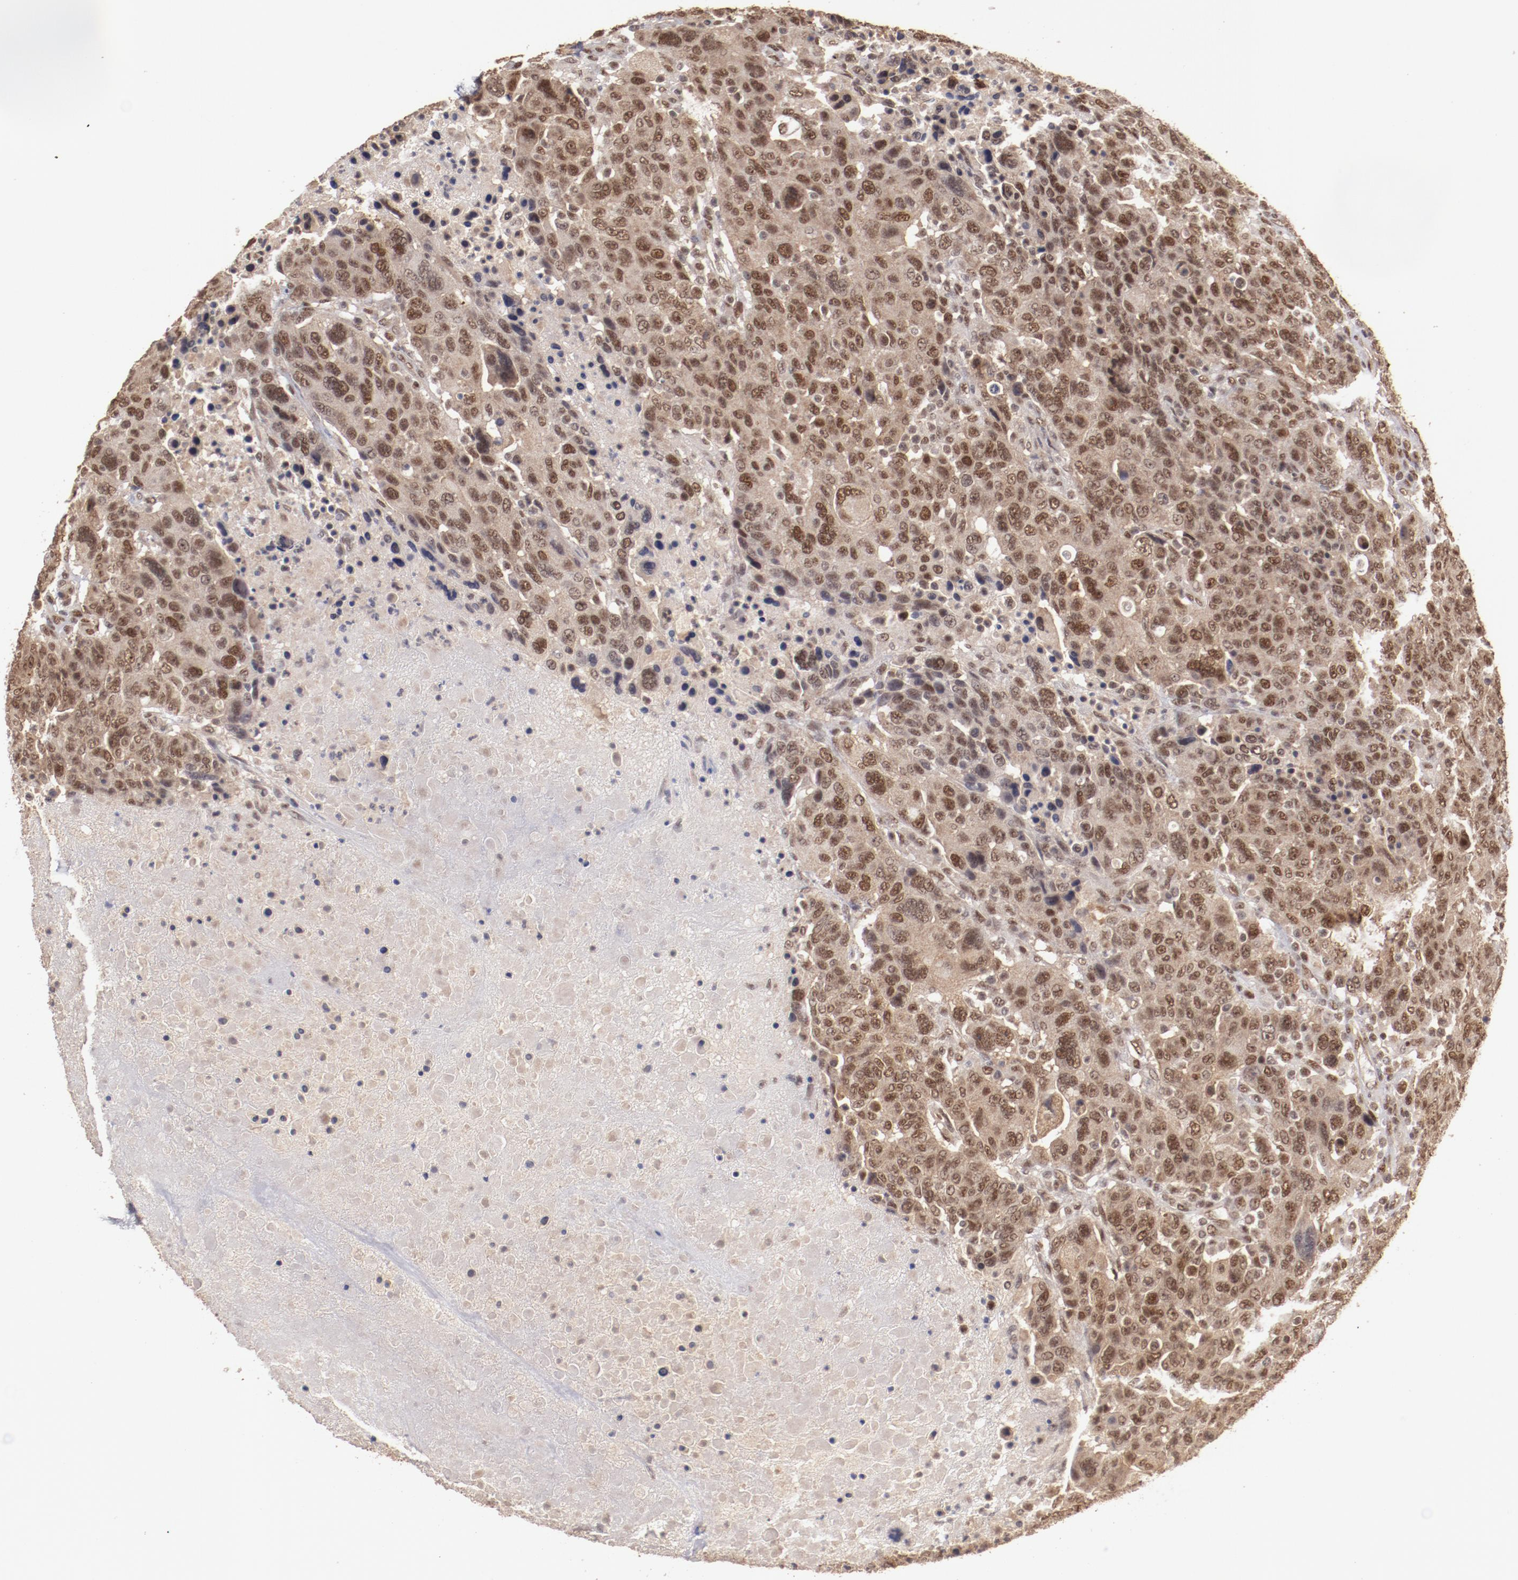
{"staining": {"intensity": "moderate", "quantity": ">75%", "location": "cytoplasmic/membranous,nuclear"}, "tissue": "breast cancer", "cell_type": "Tumor cells", "image_type": "cancer", "snomed": [{"axis": "morphology", "description": "Duct carcinoma"}, {"axis": "topography", "description": "Breast"}], "caption": "Protein expression analysis of breast cancer displays moderate cytoplasmic/membranous and nuclear staining in approximately >75% of tumor cells.", "gene": "CLOCK", "patient": {"sex": "female", "age": 37}}